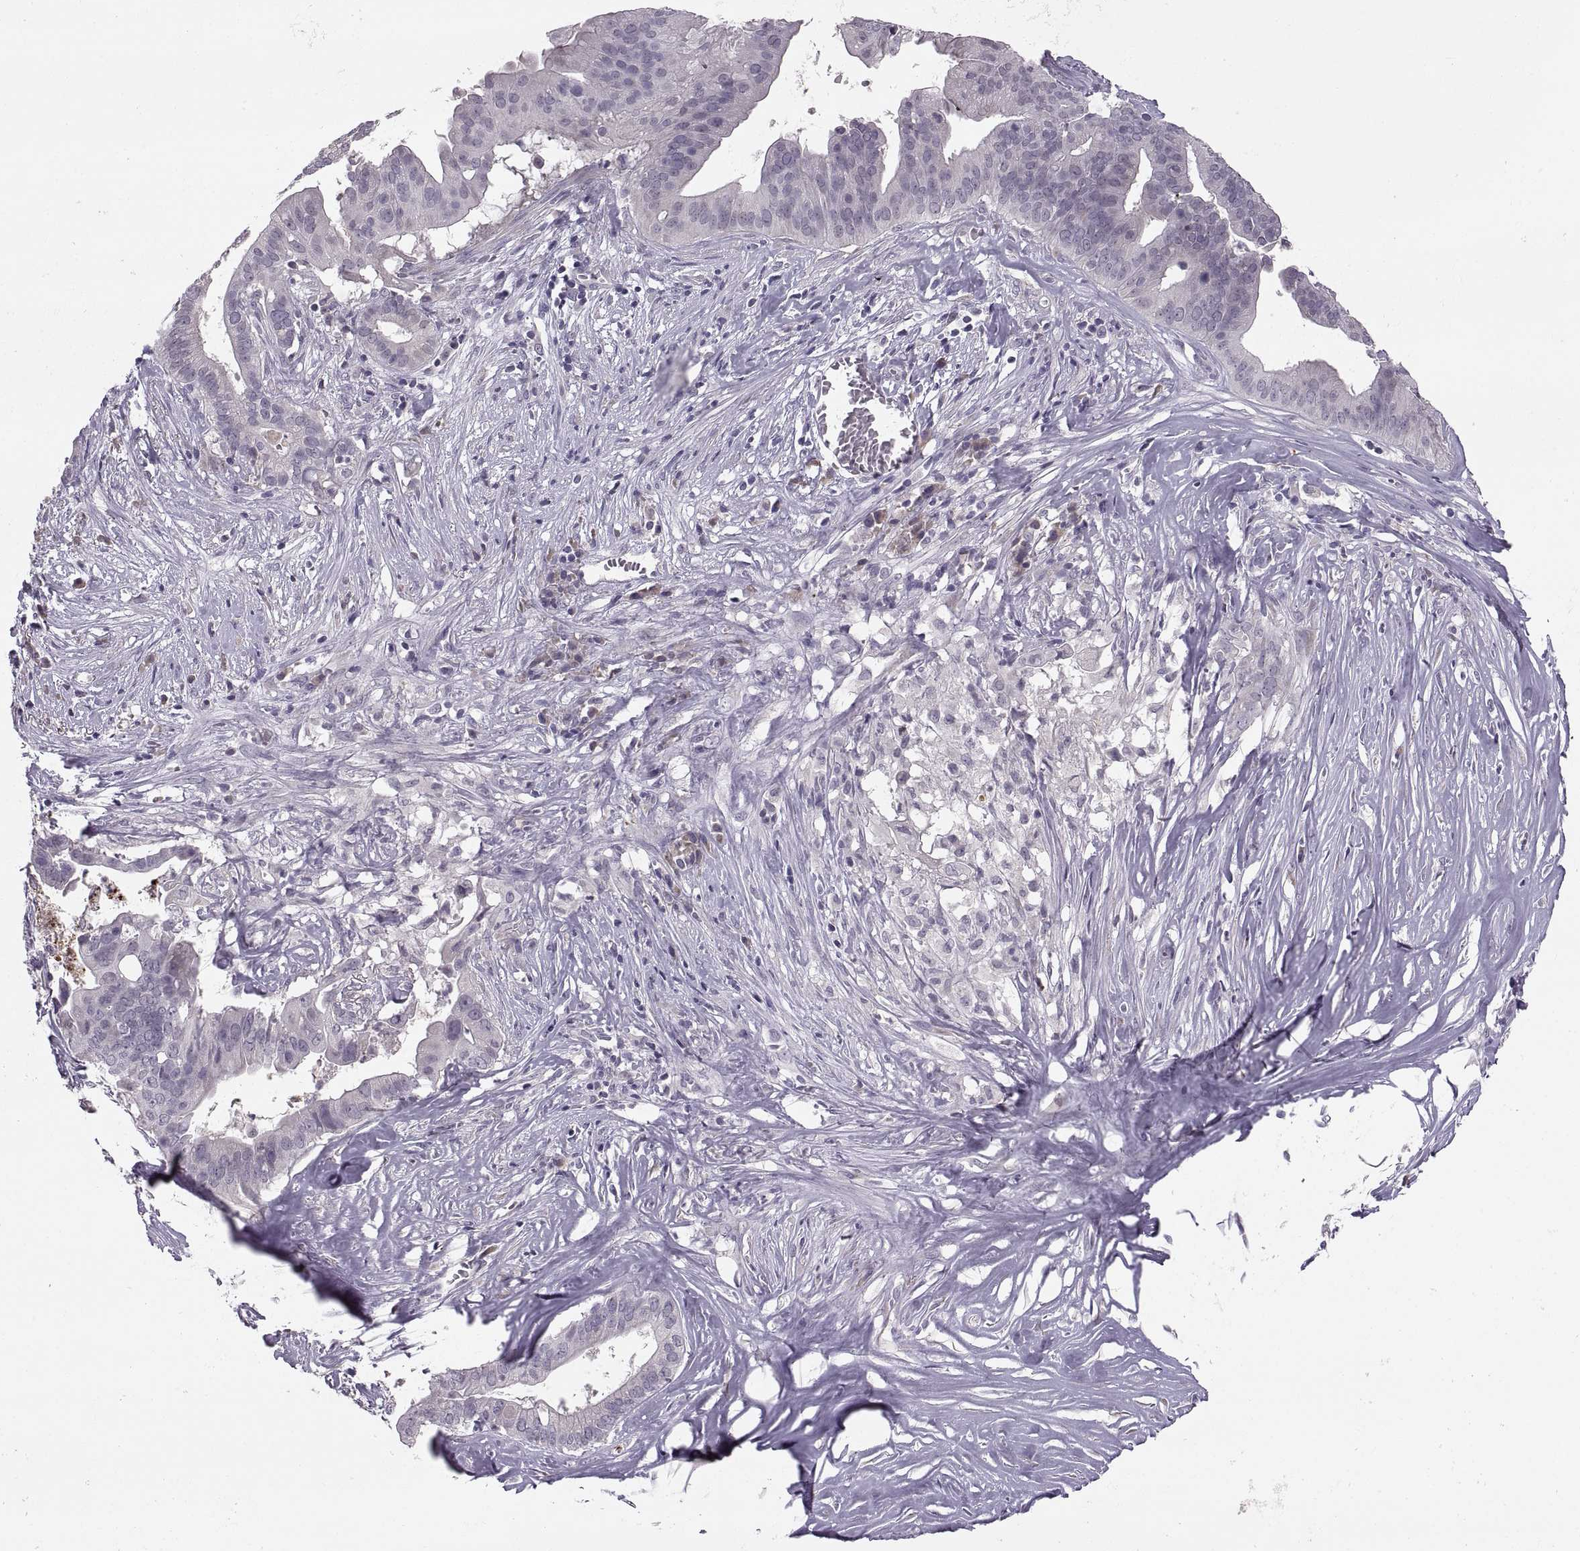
{"staining": {"intensity": "negative", "quantity": "none", "location": "none"}, "tissue": "pancreatic cancer", "cell_type": "Tumor cells", "image_type": "cancer", "snomed": [{"axis": "morphology", "description": "Adenocarcinoma, NOS"}, {"axis": "topography", "description": "Pancreas"}], "caption": "Tumor cells show no significant positivity in adenocarcinoma (pancreatic).", "gene": "ADH6", "patient": {"sex": "male", "age": 61}}